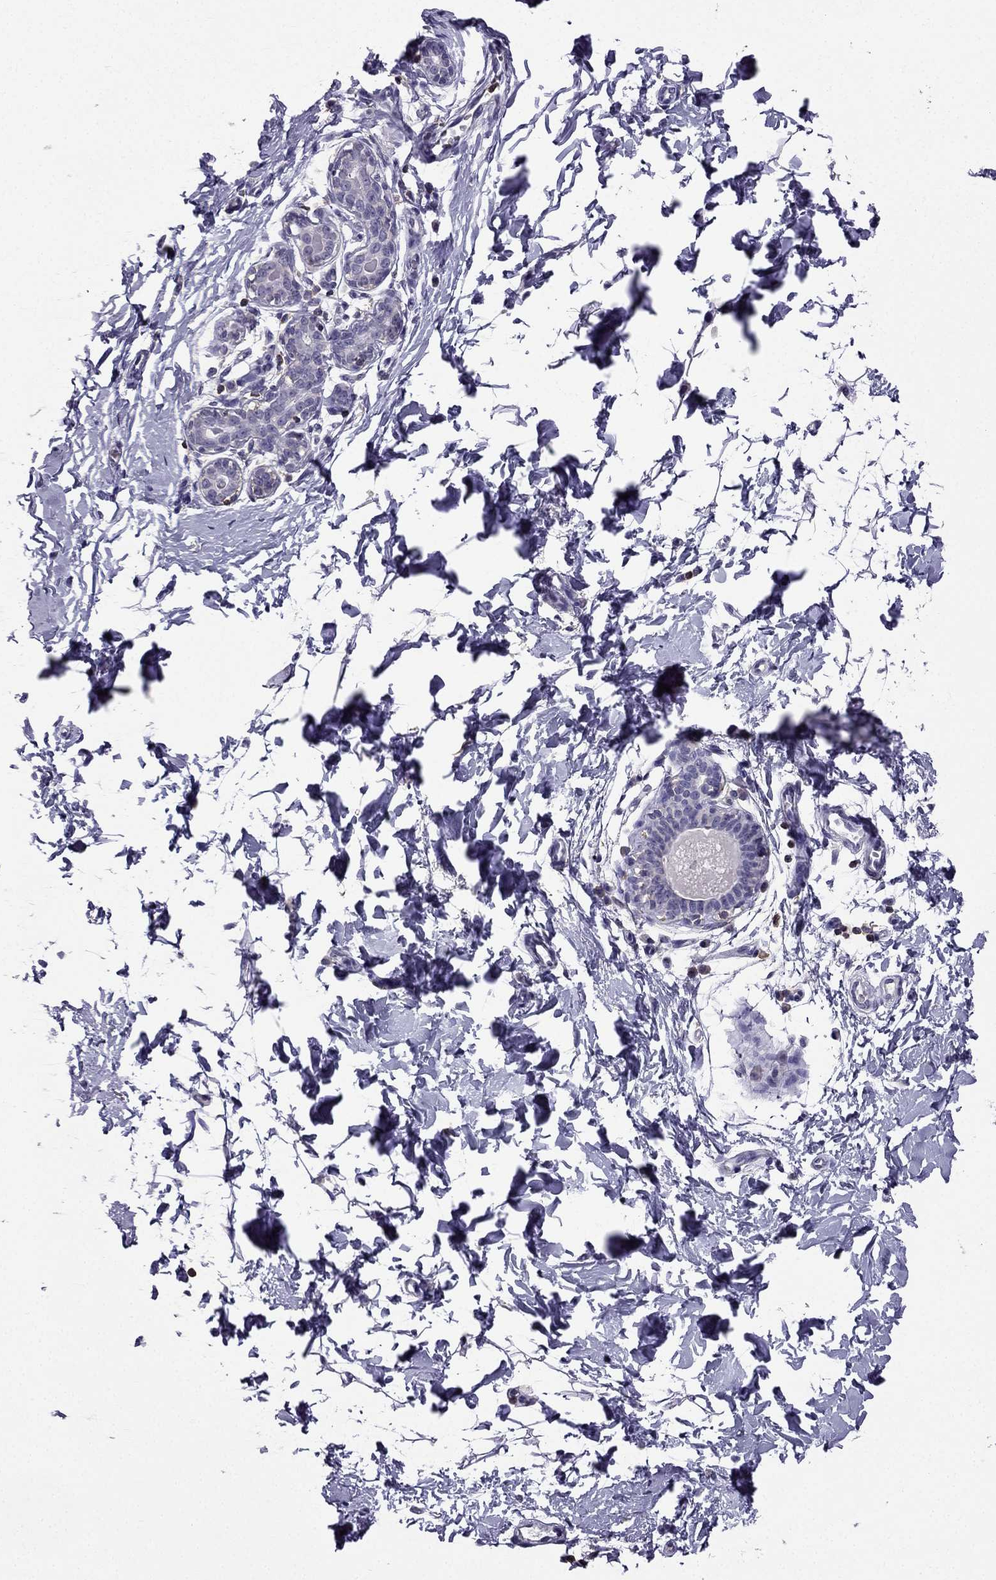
{"staining": {"intensity": "negative", "quantity": "none", "location": "none"}, "tissue": "breast", "cell_type": "Adipocytes", "image_type": "normal", "snomed": [{"axis": "morphology", "description": "Normal tissue, NOS"}, {"axis": "topography", "description": "Breast"}], "caption": "This is an IHC photomicrograph of unremarkable breast. There is no staining in adipocytes.", "gene": "CCK", "patient": {"sex": "female", "age": 37}}